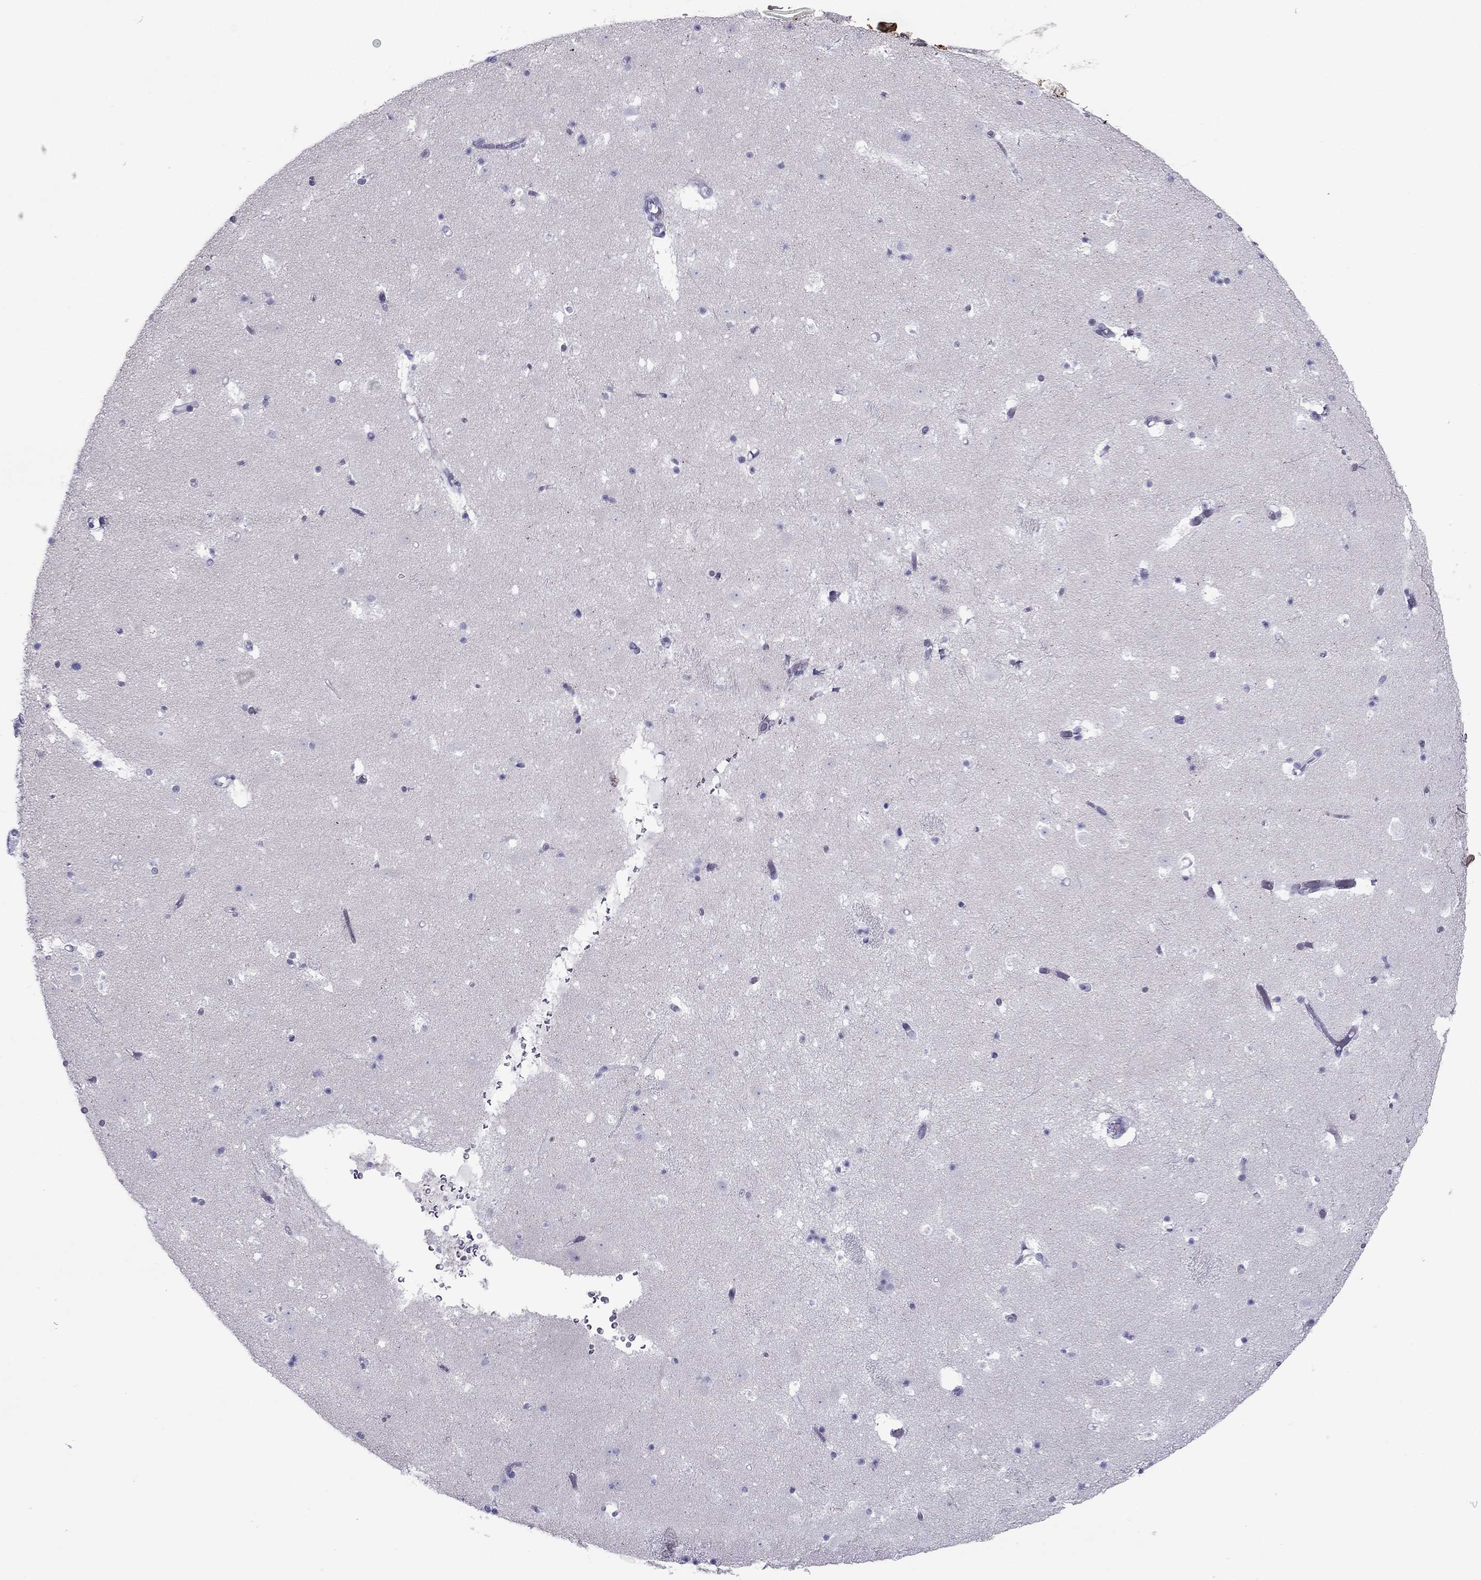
{"staining": {"intensity": "negative", "quantity": "none", "location": "none"}, "tissue": "caudate", "cell_type": "Glial cells", "image_type": "normal", "snomed": [{"axis": "morphology", "description": "Normal tissue, NOS"}, {"axis": "topography", "description": "Lateral ventricle wall"}], "caption": "Immunohistochemistry (IHC) of benign caudate reveals no staining in glial cells.", "gene": "MAEL", "patient": {"sex": "female", "age": 42}}